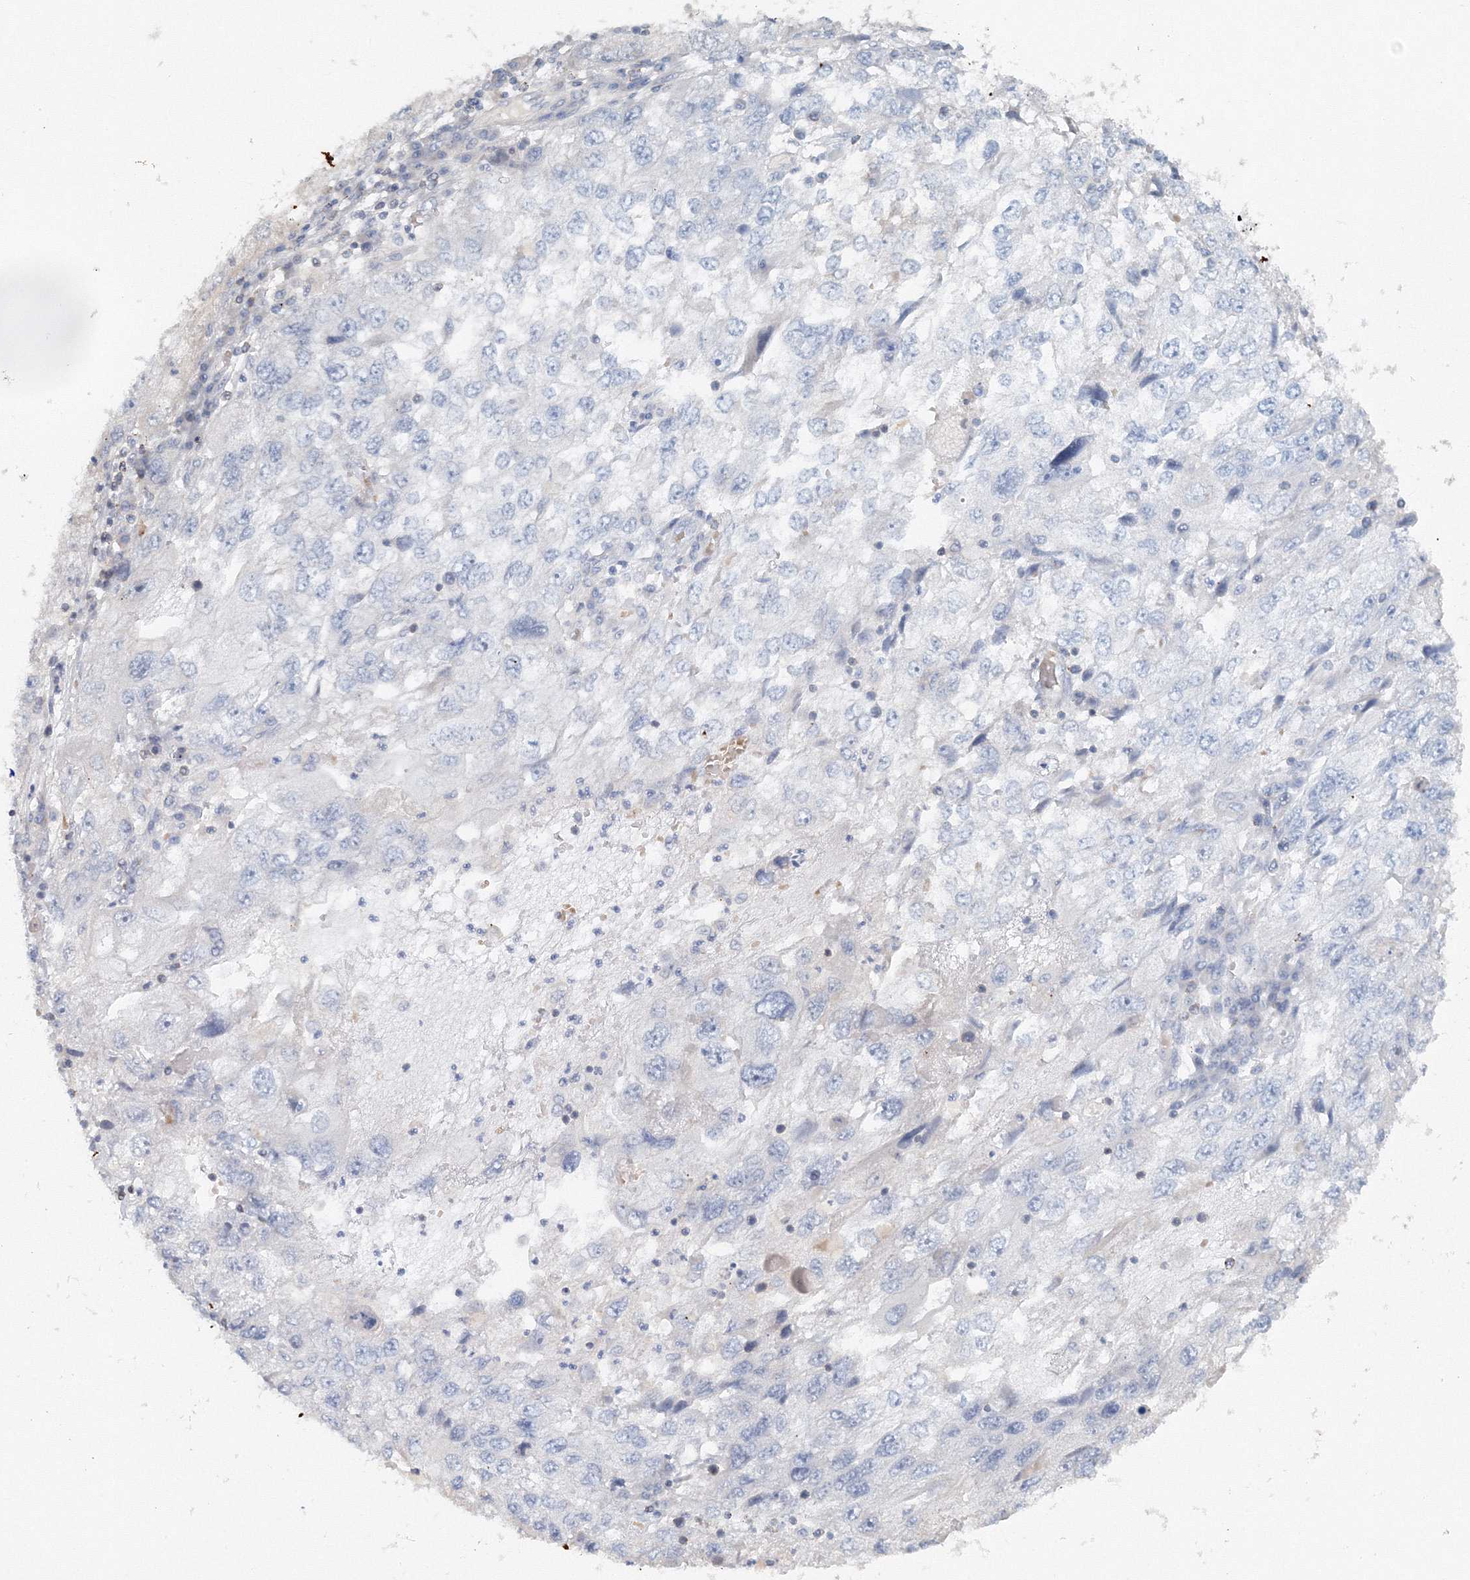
{"staining": {"intensity": "negative", "quantity": "none", "location": "none"}, "tissue": "endometrial cancer", "cell_type": "Tumor cells", "image_type": "cancer", "snomed": [{"axis": "morphology", "description": "Adenocarcinoma, NOS"}, {"axis": "topography", "description": "Endometrium"}], "caption": "This is a image of immunohistochemistry (IHC) staining of endometrial adenocarcinoma, which shows no staining in tumor cells.", "gene": "SH3BP5", "patient": {"sex": "female", "age": 49}}